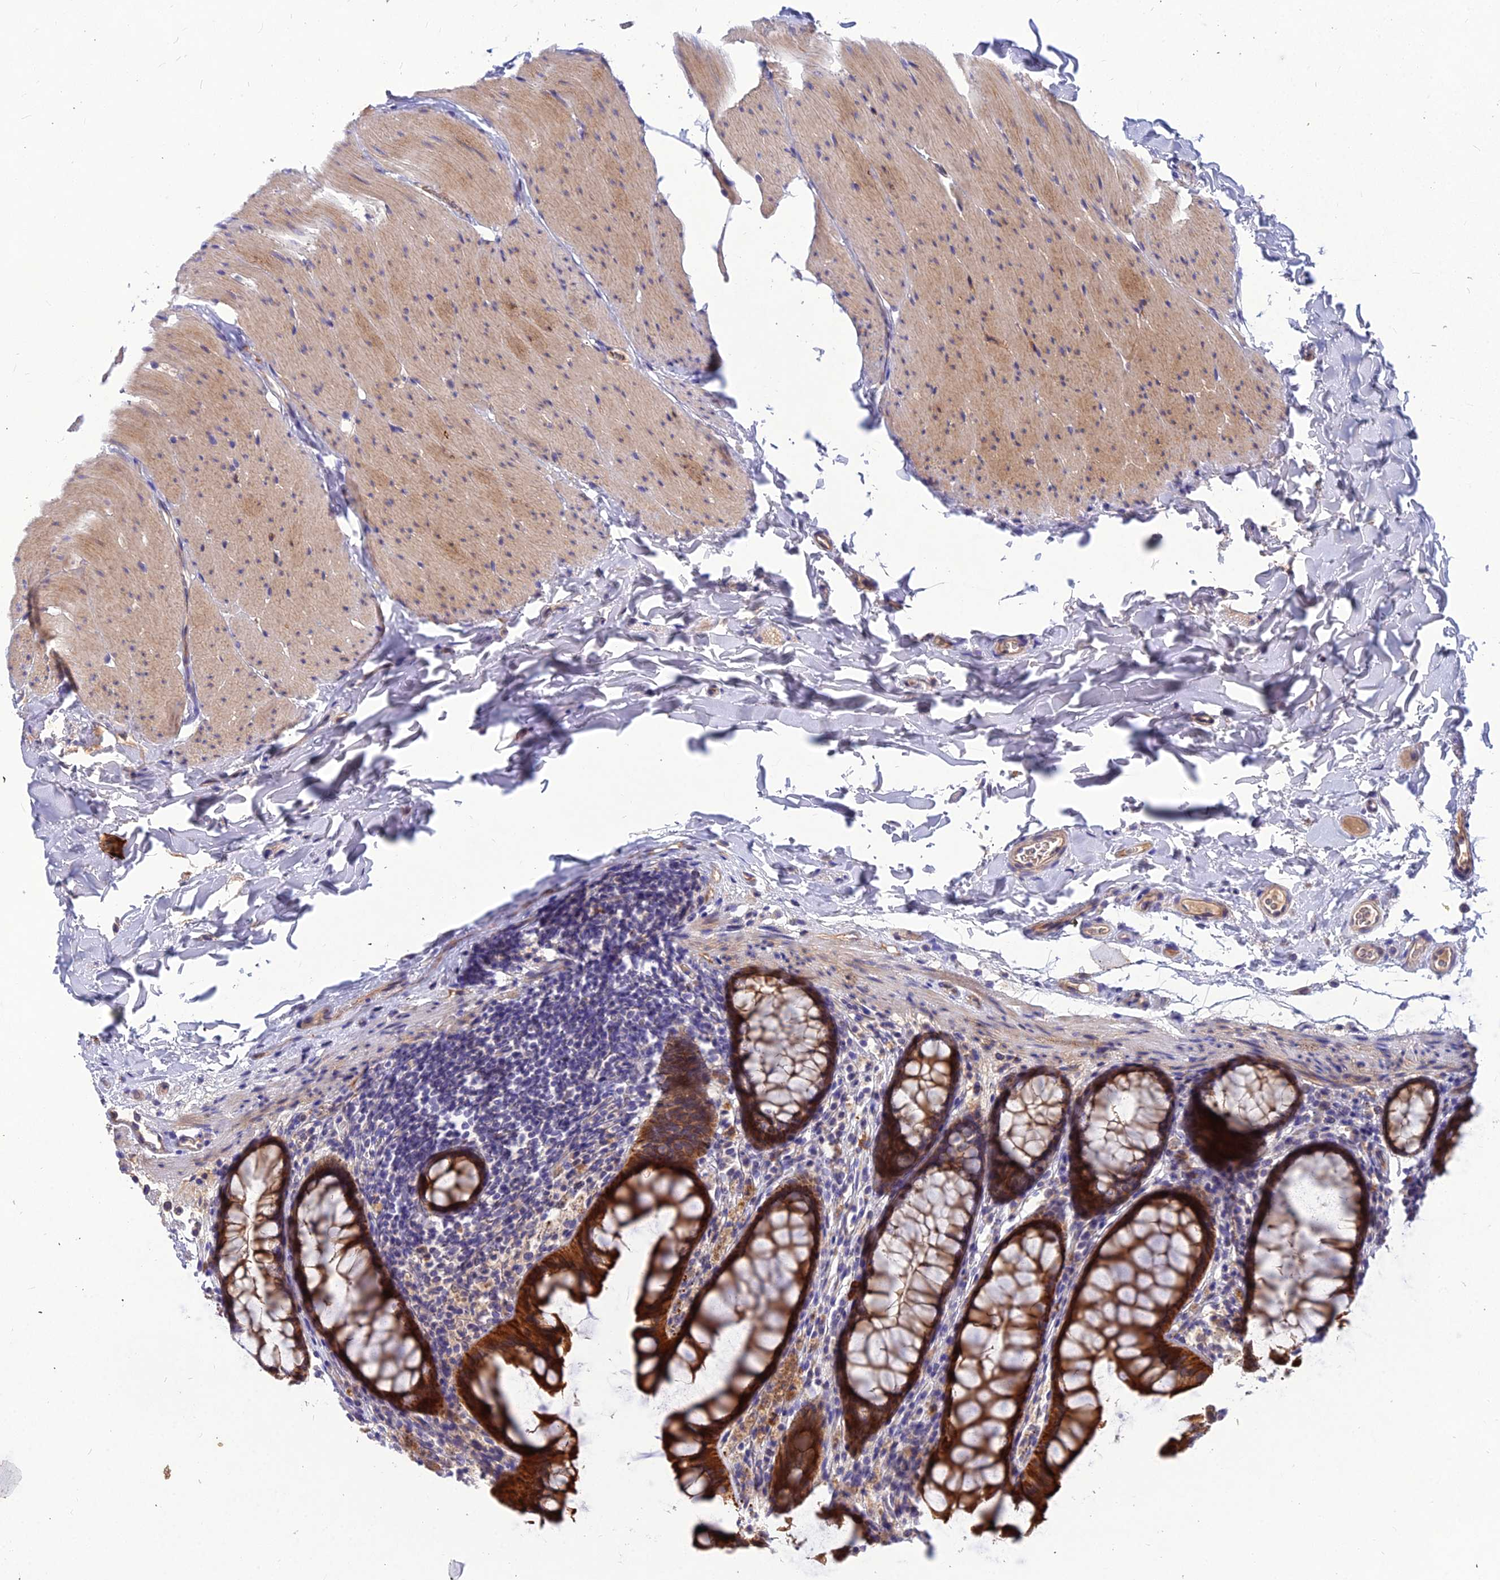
{"staining": {"intensity": "weak", "quantity": ">75%", "location": "cytoplasmic/membranous"}, "tissue": "colon", "cell_type": "Endothelial cells", "image_type": "normal", "snomed": [{"axis": "morphology", "description": "Normal tissue, NOS"}, {"axis": "topography", "description": "Colon"}], "caption": "Colon was stained to show a protein in brown. There is low levels of weak cytoplasmic/membranous positivity in approximately >75% of endothelial cells. (Stains: DAB (3,3'-diaminobenzidine) in brown, nuclei in blue, Microscopy: brightfield microscopy at high magnification).", "gene": "DMRTA1", "patient": {"sex": "female", "age": 55}}